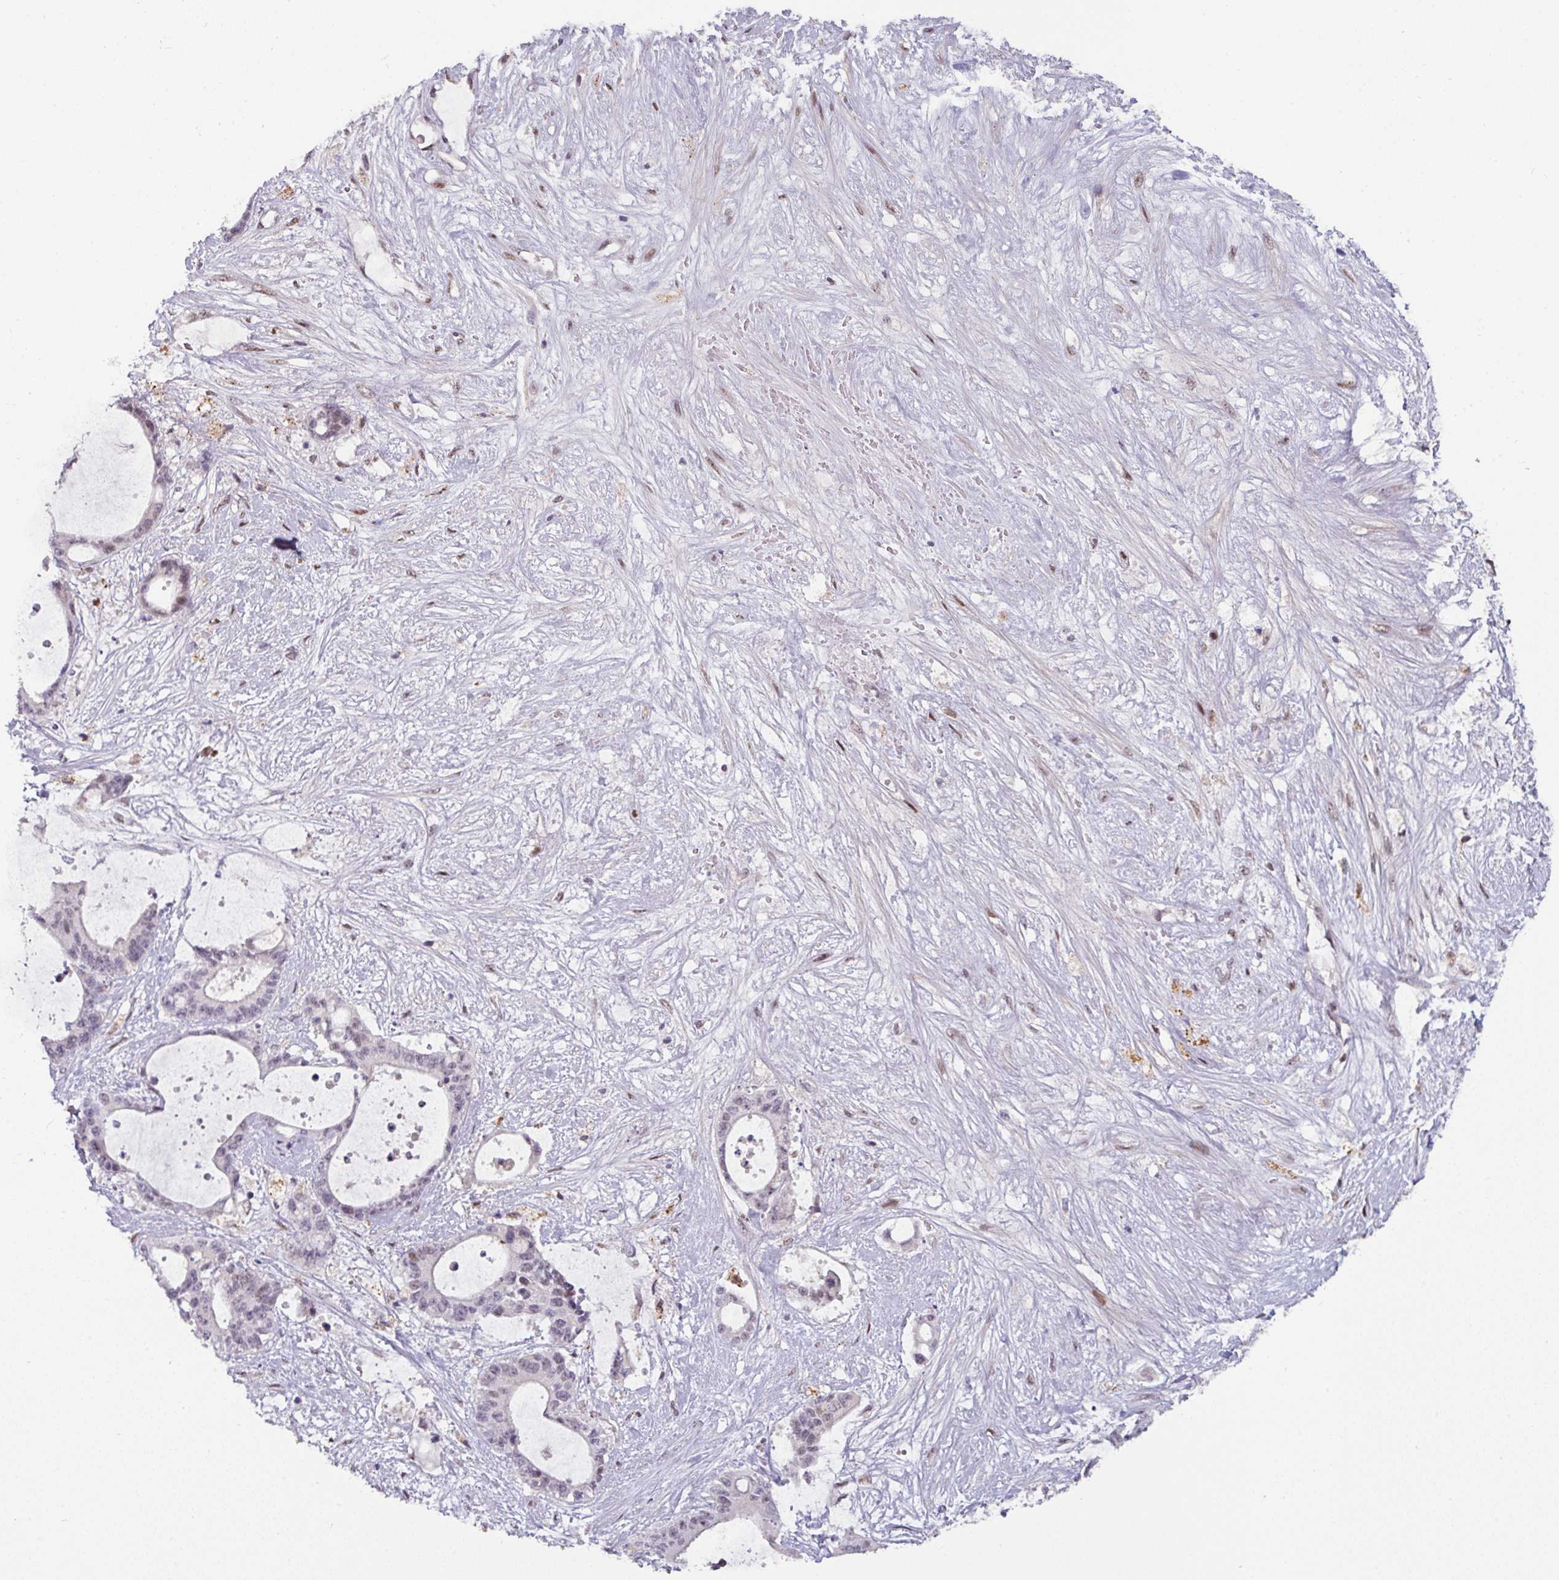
{"staining": {"intensity": "negative", "quantity": "none", "location": "none"}, "tissue": "liver cancer", "cell_type": "Tumor cells", "image_type": "cancer", "snomed": [{"axis": "morphology", "description": "Normal tissue, NOS"}, {"axis": "morphology", "description": "Cholangiocarcinoma"}, {"axis": "topography", "description": "Liver"}, {"axis": "topography", "description": "Peripheral nerve tissue"}], "caption": "IHC micrograph of neoplastic tissue: liver cholangiocarcinoma stained with DAB (3,3'-diaminobenzidine) shows no significant protein expression in tumor cells.", "gene": "SWSAP1", "patient": {"sex": "female", "age": 73}}